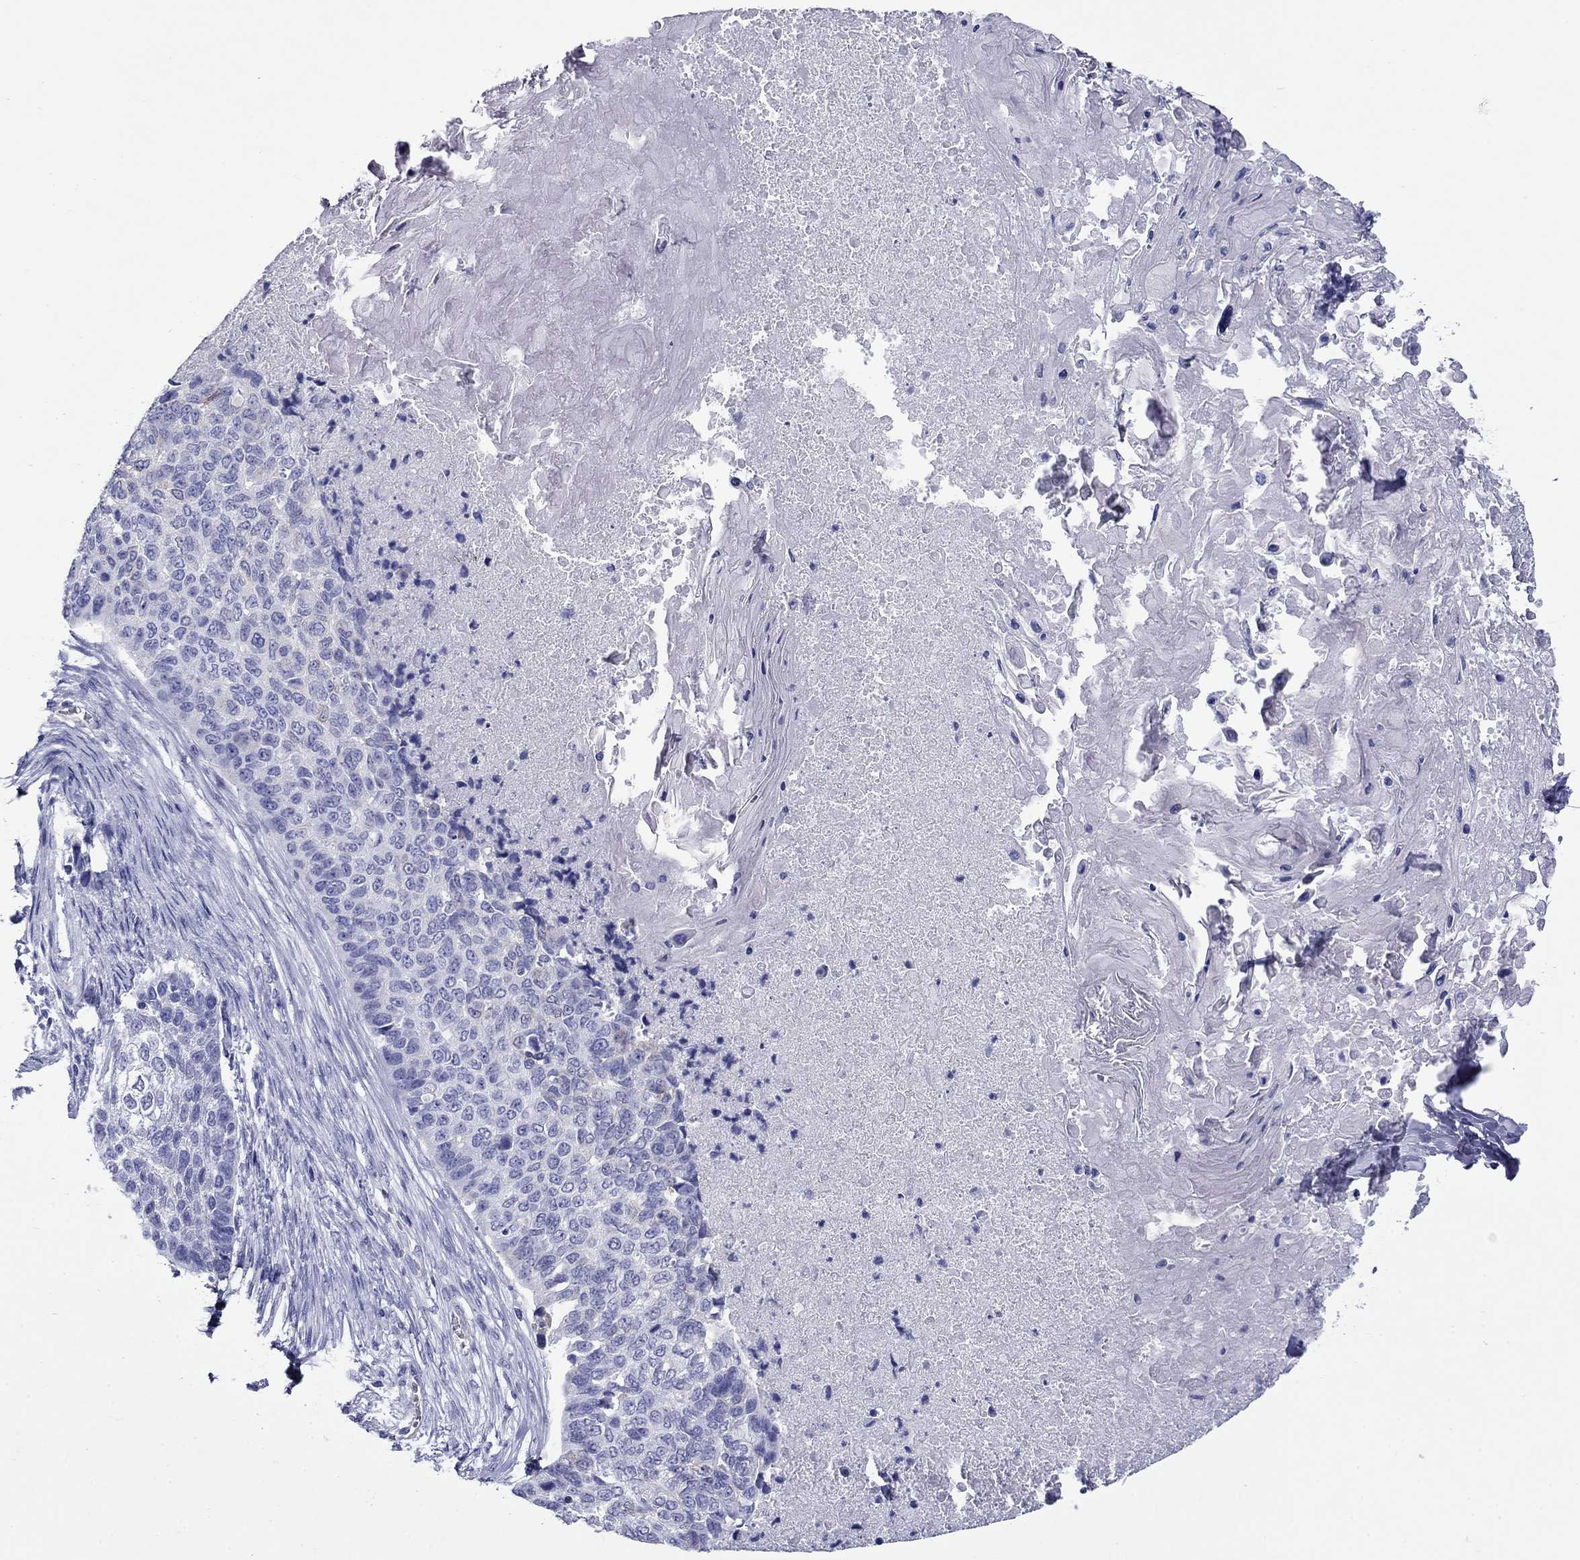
{"staining": {"intensity": "negative", "quantity": "none", "location": "none"}, "tissue": "lung cancer", "cell_type": "Tumor cells", "image_type": "cancer", "snomed": [{"axis": "morphology", "description": "Squamous cell carcinoma, NOS"}, {"axis": "topography", "description": "Lung"}], "caption": "This is an immunohistochemistry (IHC) micrograph of lung squamous cell carcinoma. There is no positivity in tumor cells.", "gene": "ROM1", "patient": {"sex": "male", "age": 69}}